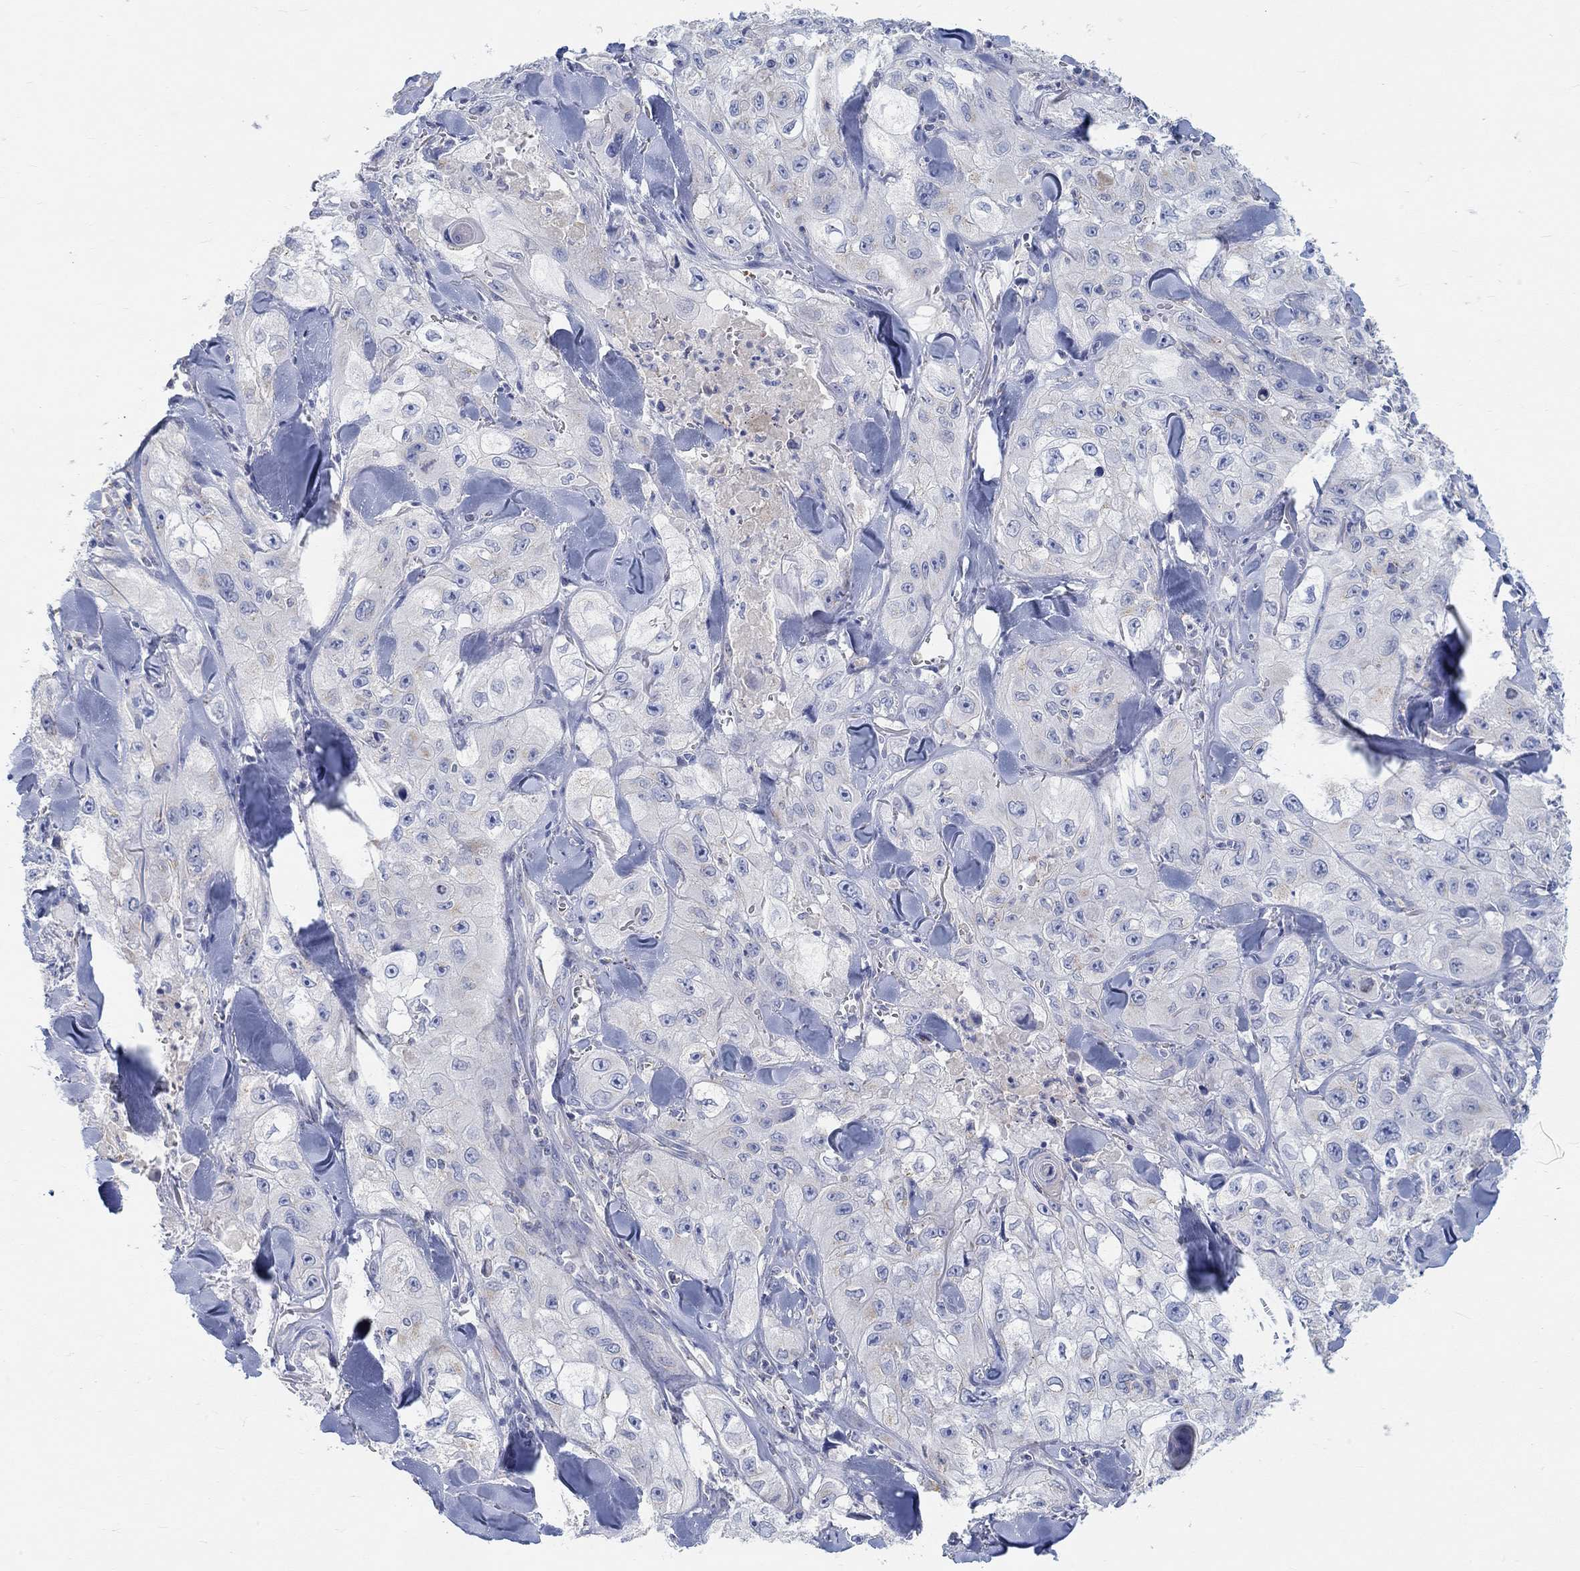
{"staining": {"intensity": "negative", "quantity": "none", "location": "none"}, "tissue": "skin cancer", "cell_type": "Tumor cells", "image_type": "cancer", "snomed": [{"axis": "morphology", "description": "Squamous cell carcinoma, NOS"}, {"axis": "topography", "description": "Skin"}, {"axis": "topography", "description": "Subcutis"}], "caption": "Tumor cells show no significant protein staining in skin squamous cell carcinoma.", "gene": "NAV3", "patient": {"sex": "male", "age": 73}}